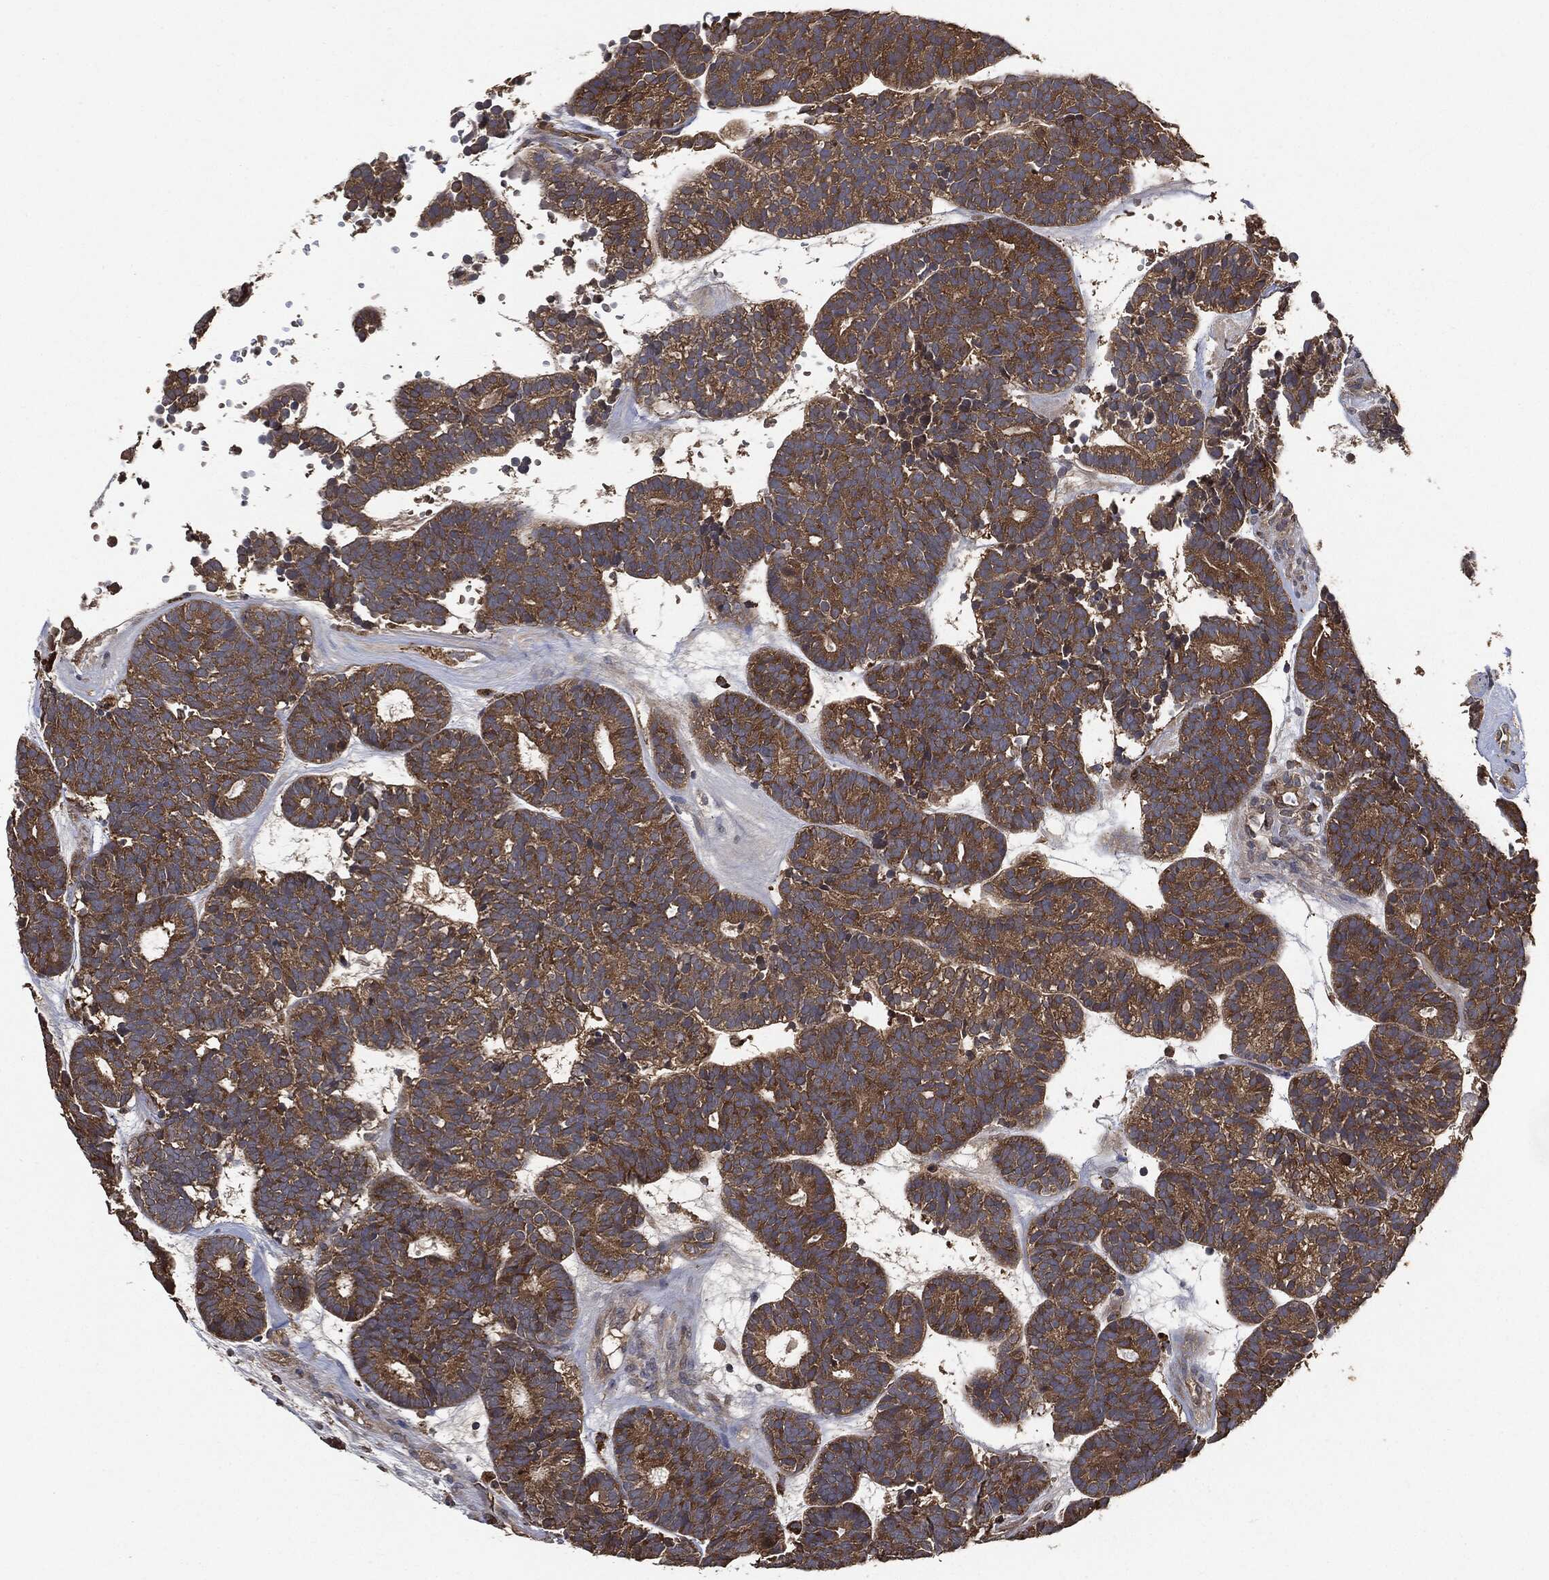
{"staining": {"intensity": "moderate", "quantity": ">75%", "location": "cytoplasmic/membranous"}, "tissue": "head and neck cancer", "cell_type": "Tumor cells", "image_type": "cancer", "snomed": [{"axis": "morphology", "description": "Adenocarcinoma, NOS"}, {"axis": "topography", "description": "Head-Neck"}], "caption": "Tumor cells demonstrate moderate cytoplasmic/membranous expression in approximately >75% of cells in head and neck cancer. The protein of interest is shown in brown color, while the nuclei are stained blue.", "gene": "BRAF", "patient": {"sex": "female", "age": 81}}